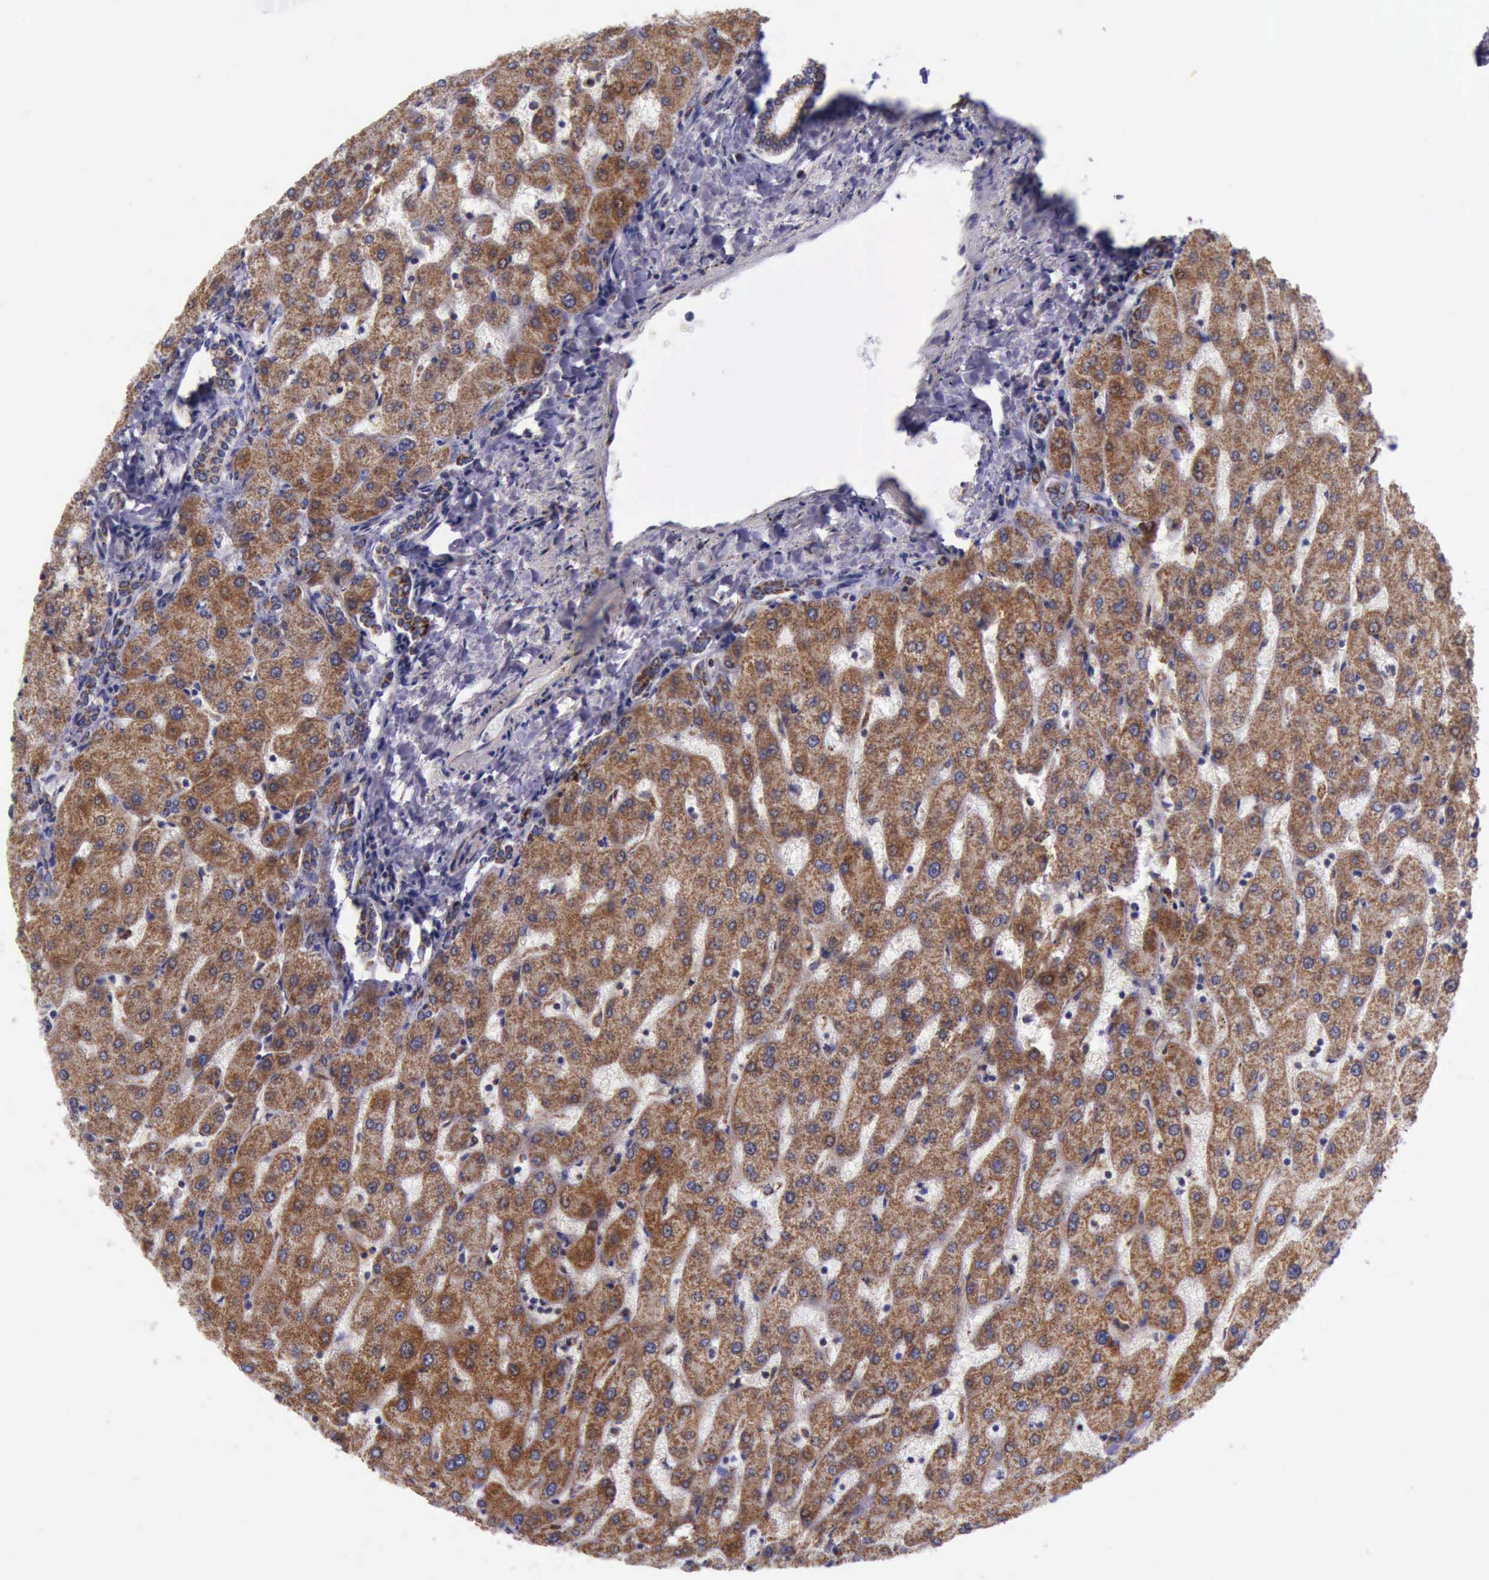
{"staining": {"intensity": "moderate", "quantity": ">75%", "location": "cytoplasmic/membranous"}, "tissue": "liver", "cell_type": "Cholangiocytes", "image_type": "normal", "snomed": [{"axis": "morphology", "description": "Normal tissue, NOS"}, {"axis": "topography", "description": "Liver"}], "caption": "A high-resolution histopathology image shows IHC staining of normal liver, which demonstrates moderate cytoplasmic/membranous positivity in approximately >75% of cholangiocytes. The protein is stained brown, and the nuclei are stained in blue (DAB (3,3'-diaminobenzidine) IHC with brightfield microscopy, high magnification).", "gene": "TXN2", "patient": {"sex": "male", "age": 67}}